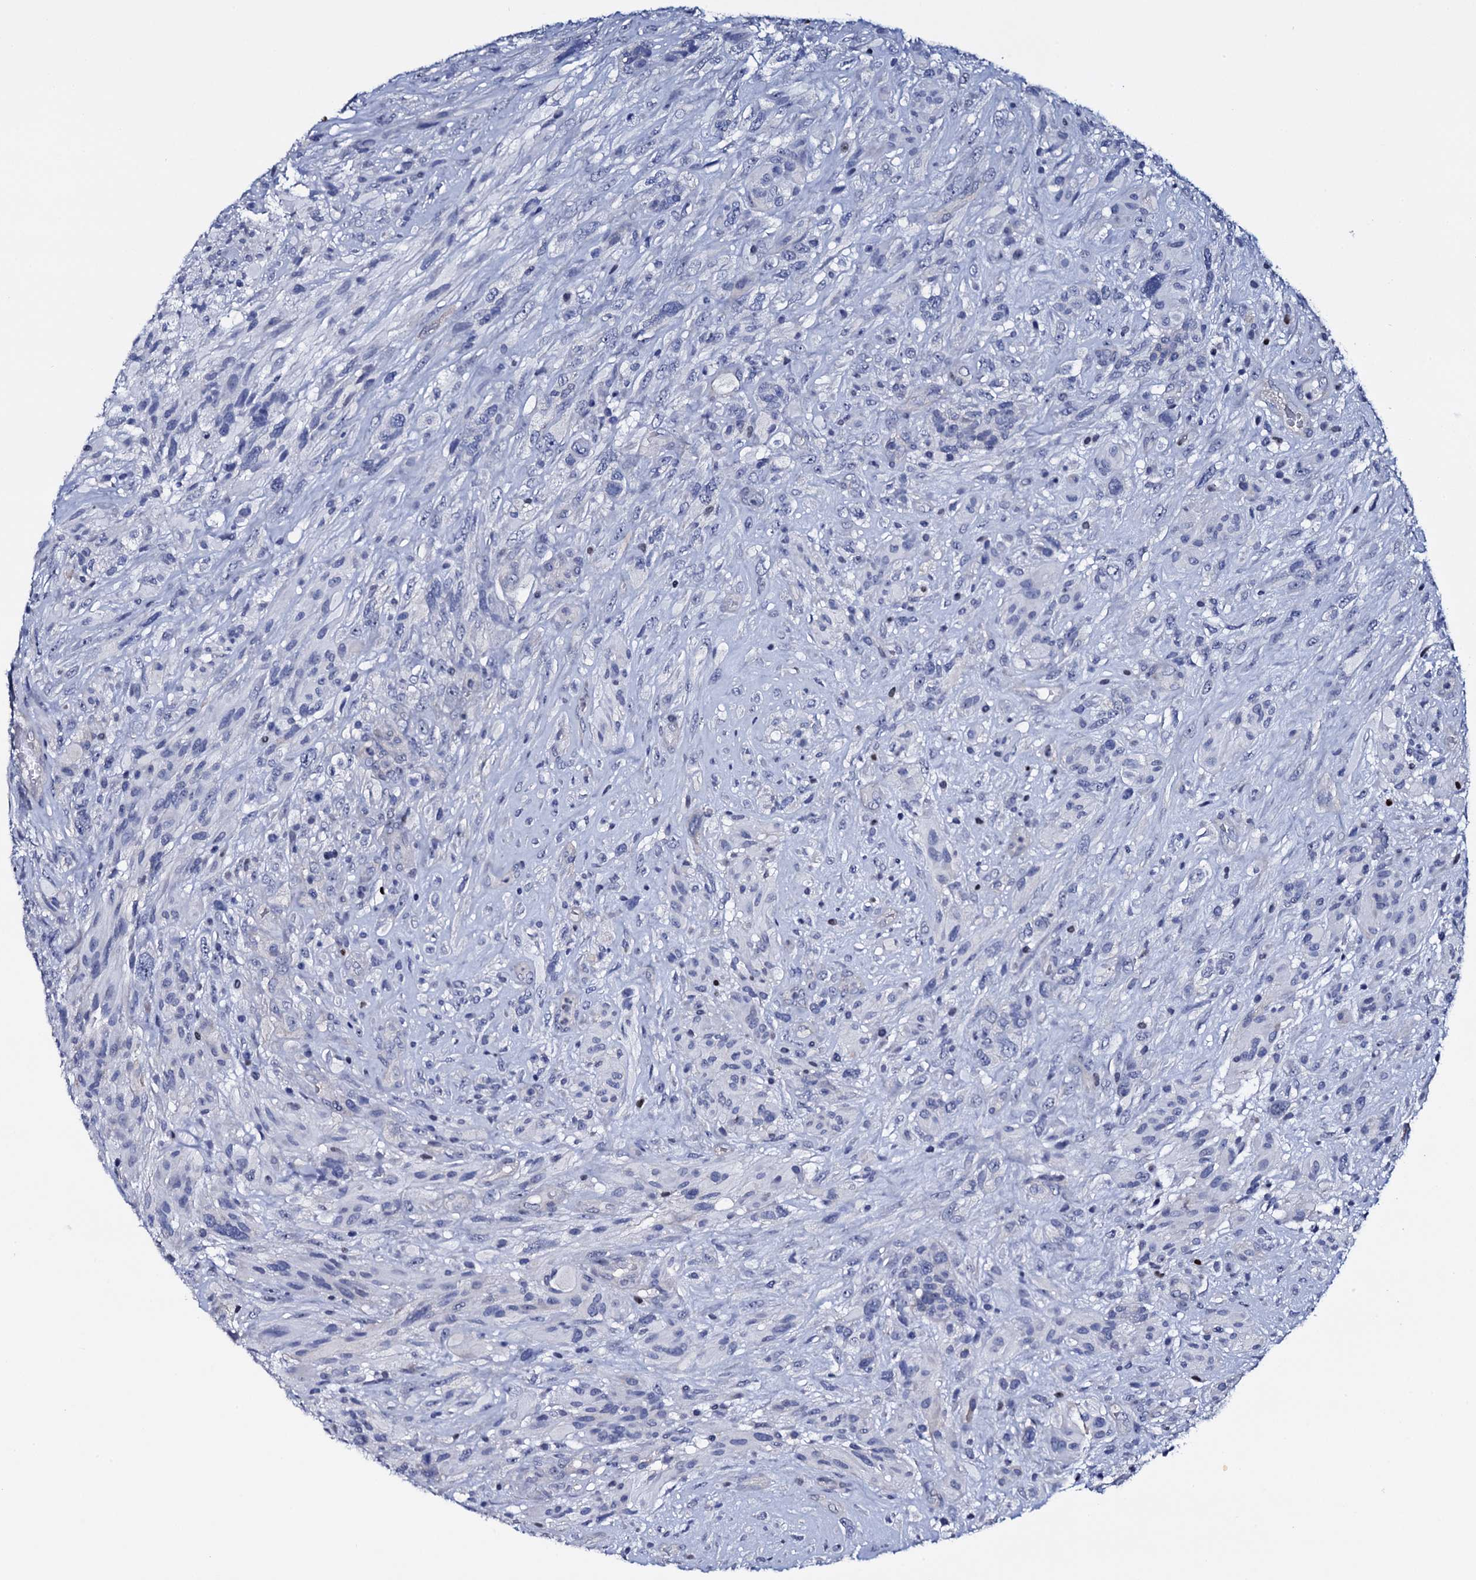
{"staining": {"intensity": "negative", "quantity": "none", "location": "none"}, "tissue": "glioma", "cell_type": "Tumor cells", "image_type": "cancer", "snomed": [{"axis": "morphology", "description": "Glioma, malignant, High grade"}, {"axis": "topography", "description": "Brain"}], "caption": "Protein analysis of glioma demonstrates no significant expression in tumor cells. (DAB (3,3'-diaminobenzidine) immunohistochemistry visualized using brightfield microscopy, high magnification).", "gene": "NPM2", "patient": {"sex": "male", "age": 61}}